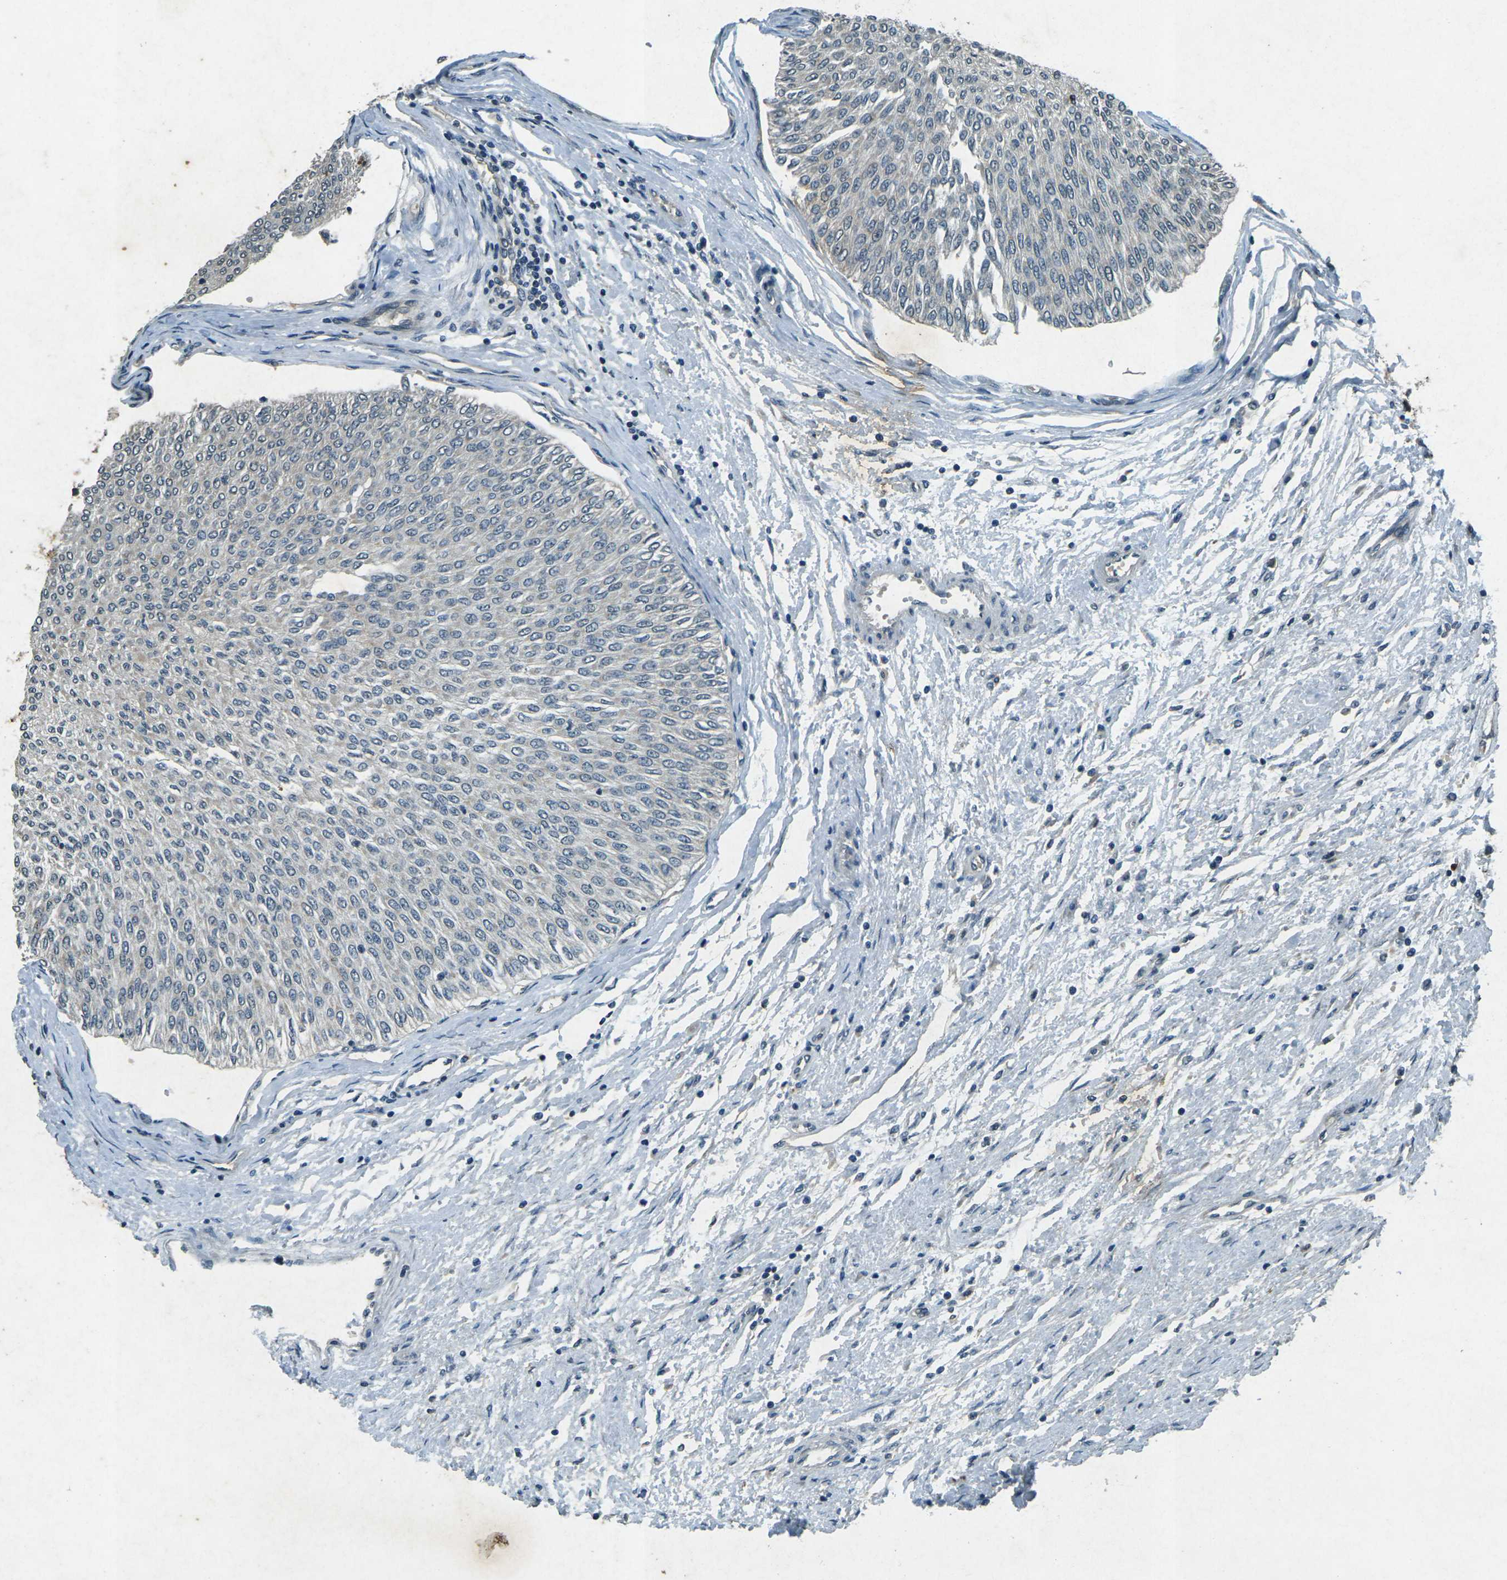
{"staining": {"intensity": "weak", "quantity": "<25%", "location": "cytoplasmic/membranous"}, "tissue": "urothelial cancer", "cell_type": "Tumor cells", "image_type": "cancer", "snomed": [{"axis": "morphology", "description": "Urothelial carcinoma, Low grade"}, {"axis": "topography", "description": "Urinary bladder"}], "caption": "A micrograph of human low-grade urothelial carcinoma is negative for staining in tumor cells. (Brightfield microscopy of DAB (3,3'-diaminobenzidine) immunohistochemistry at high magnification).", "gene": "PDE2A", "patient": {"sex": "male", "age": 78}}